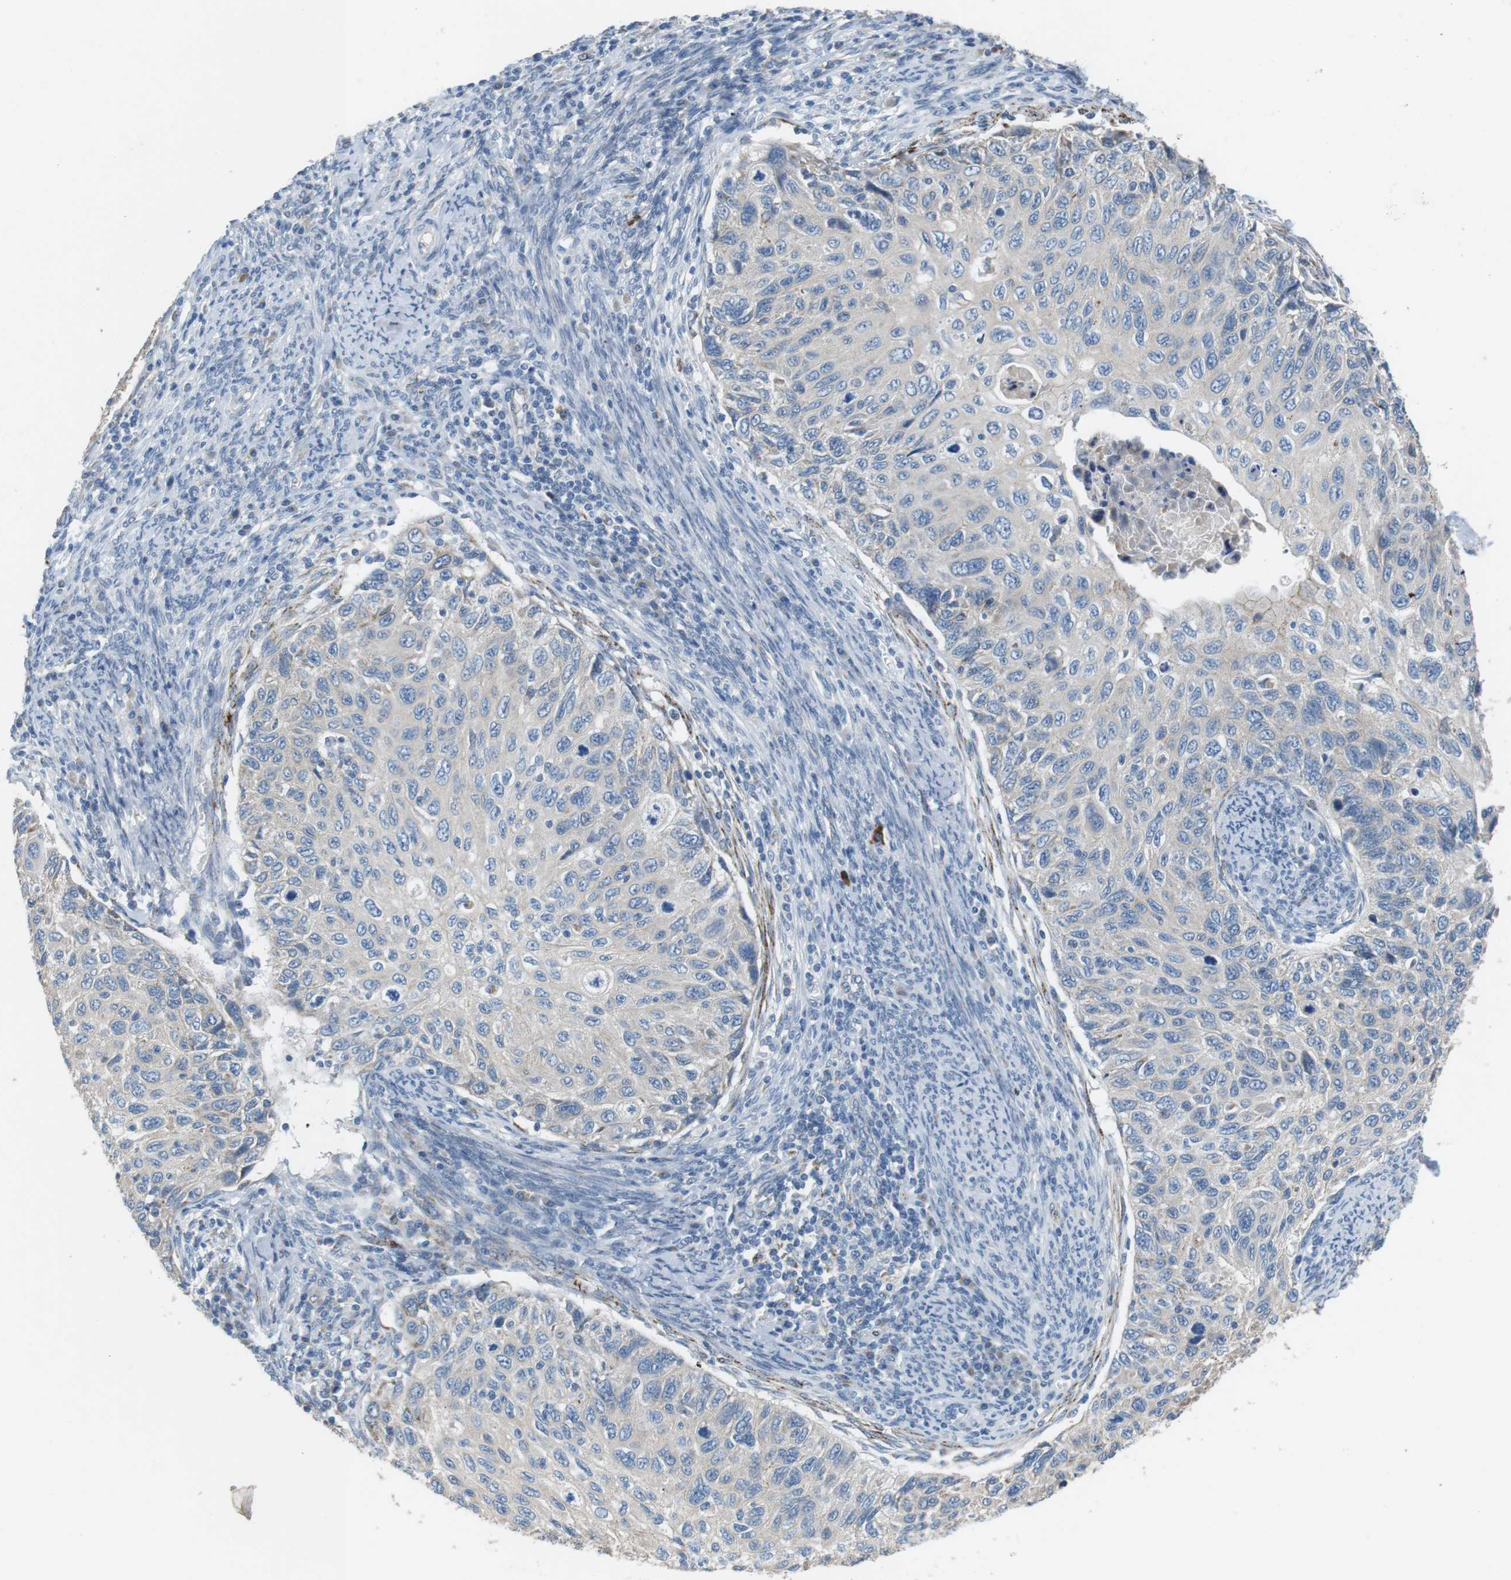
{"staining": {"intensity": "negative", "quantity": "none", "location": "none"}, "tissue": "cervical cancer", "cell_type": "Tumor cells", "image_type": "cancer", "snomed": [{"axis": "morphology", "description": "Squamous cell carcinoma, NOS"}, {"axis": "topography", "description": "Cervix"}], "caption": "Tumor cells show no significant positivity in cervical cancer (squamous cell carcinoma).", "gene": "CD300E", "patient": {"sex": "female", "age": 70}}